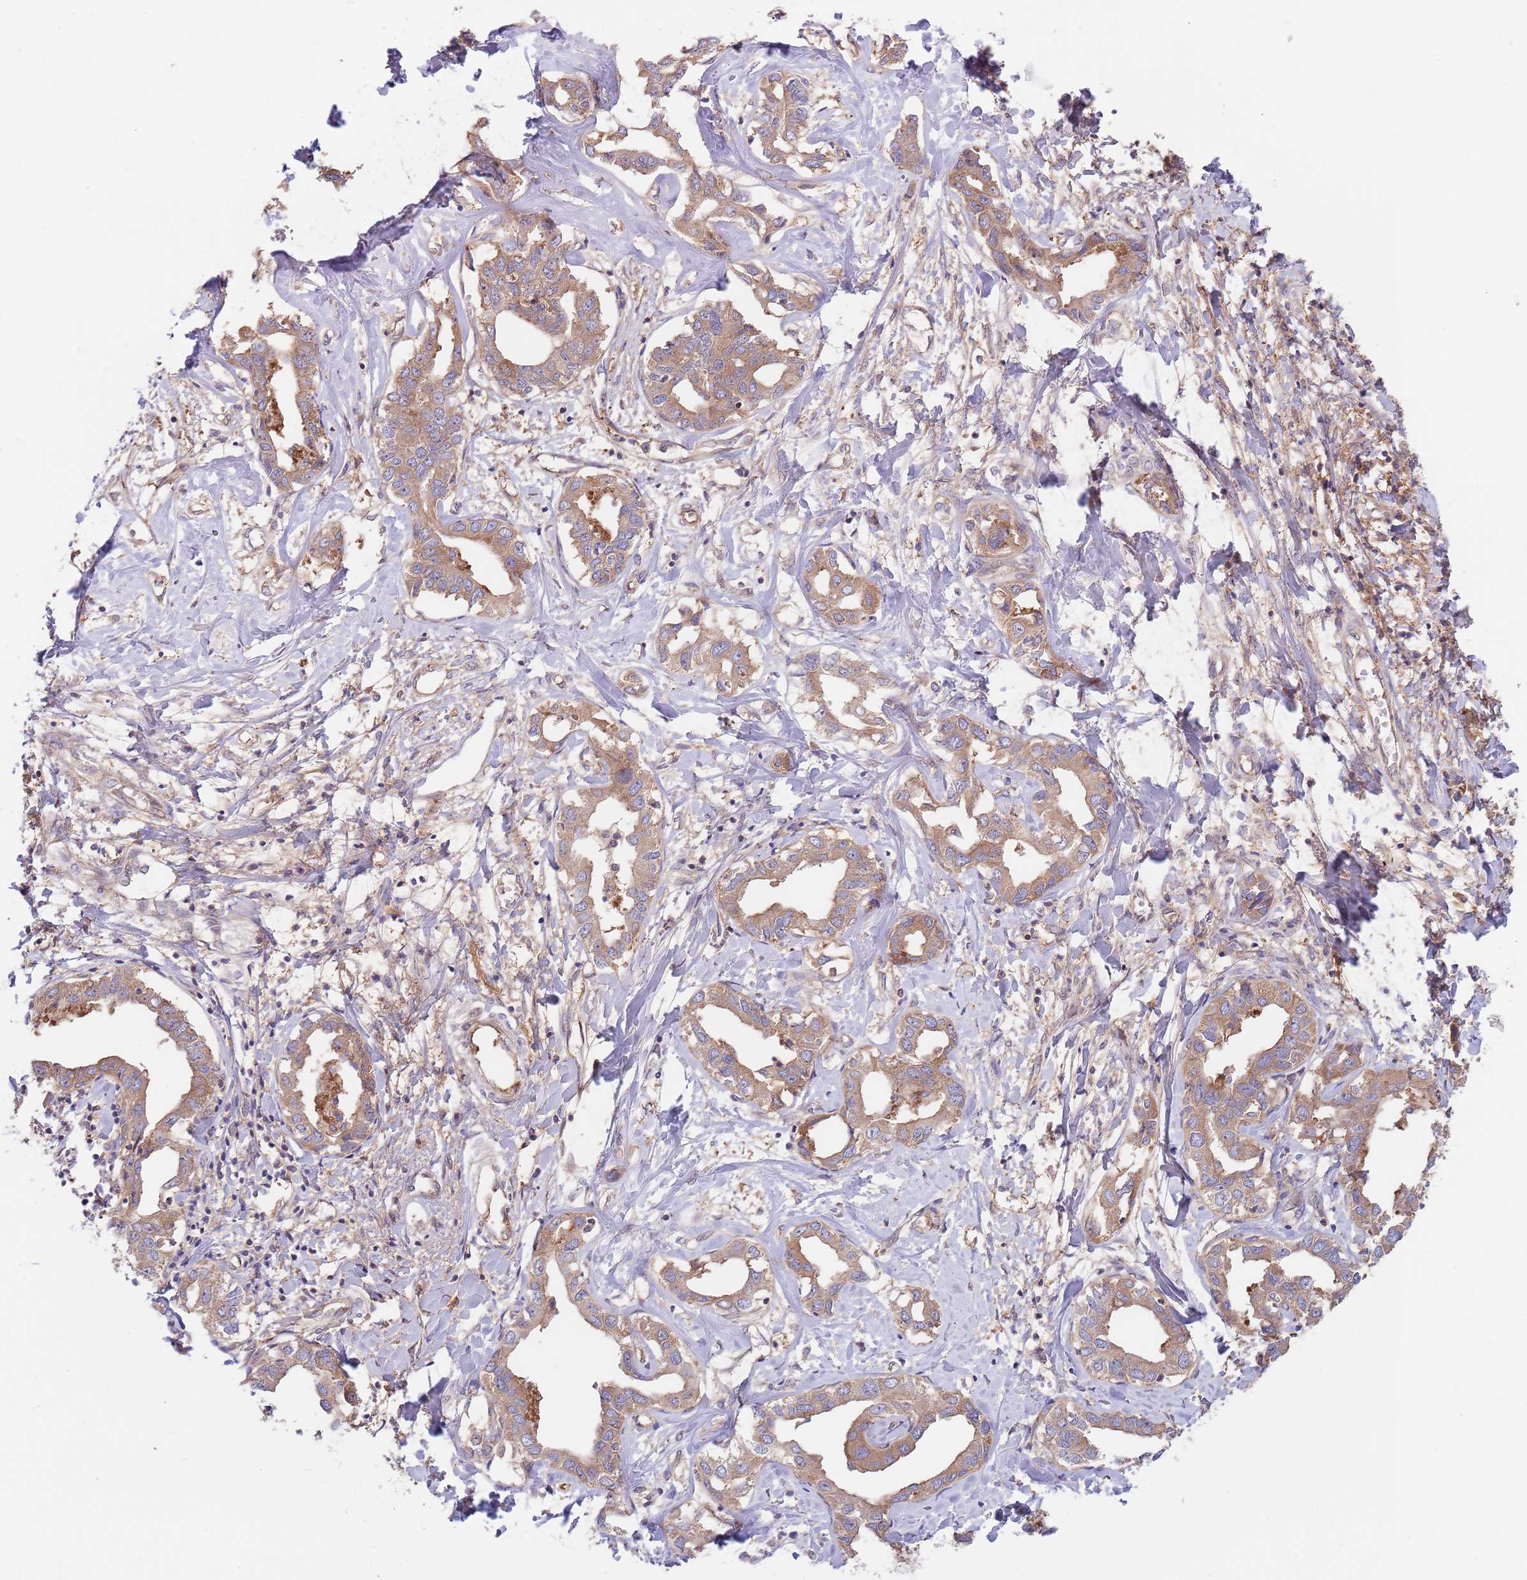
{"staining": {"intensity": "moderate", "quantity": ">75%", "location": "cytoplasmic/membranous"}, "tissue": "liver cancer", "cell_type": "Tumor cells", "image_type": "cancer", "snomed": [{"axis": "morphology", "description": "Cholangiocarcinoma"}, {"axis": "topography", "description": "Liver"}], "caption": "High-magnification brightfield microscopy of cholangiocarcinoma (liver) stained with DAB (3,3'-diaminobenzidine) (brown) and counterstained with hematoxylin (blue). tumor cells exhibit moderate cytoplasmic/membranous positivity is seen in approximately>75% of cells.", "gene": "EIF3F", "patient": {"sex": "male", "age": 59}}